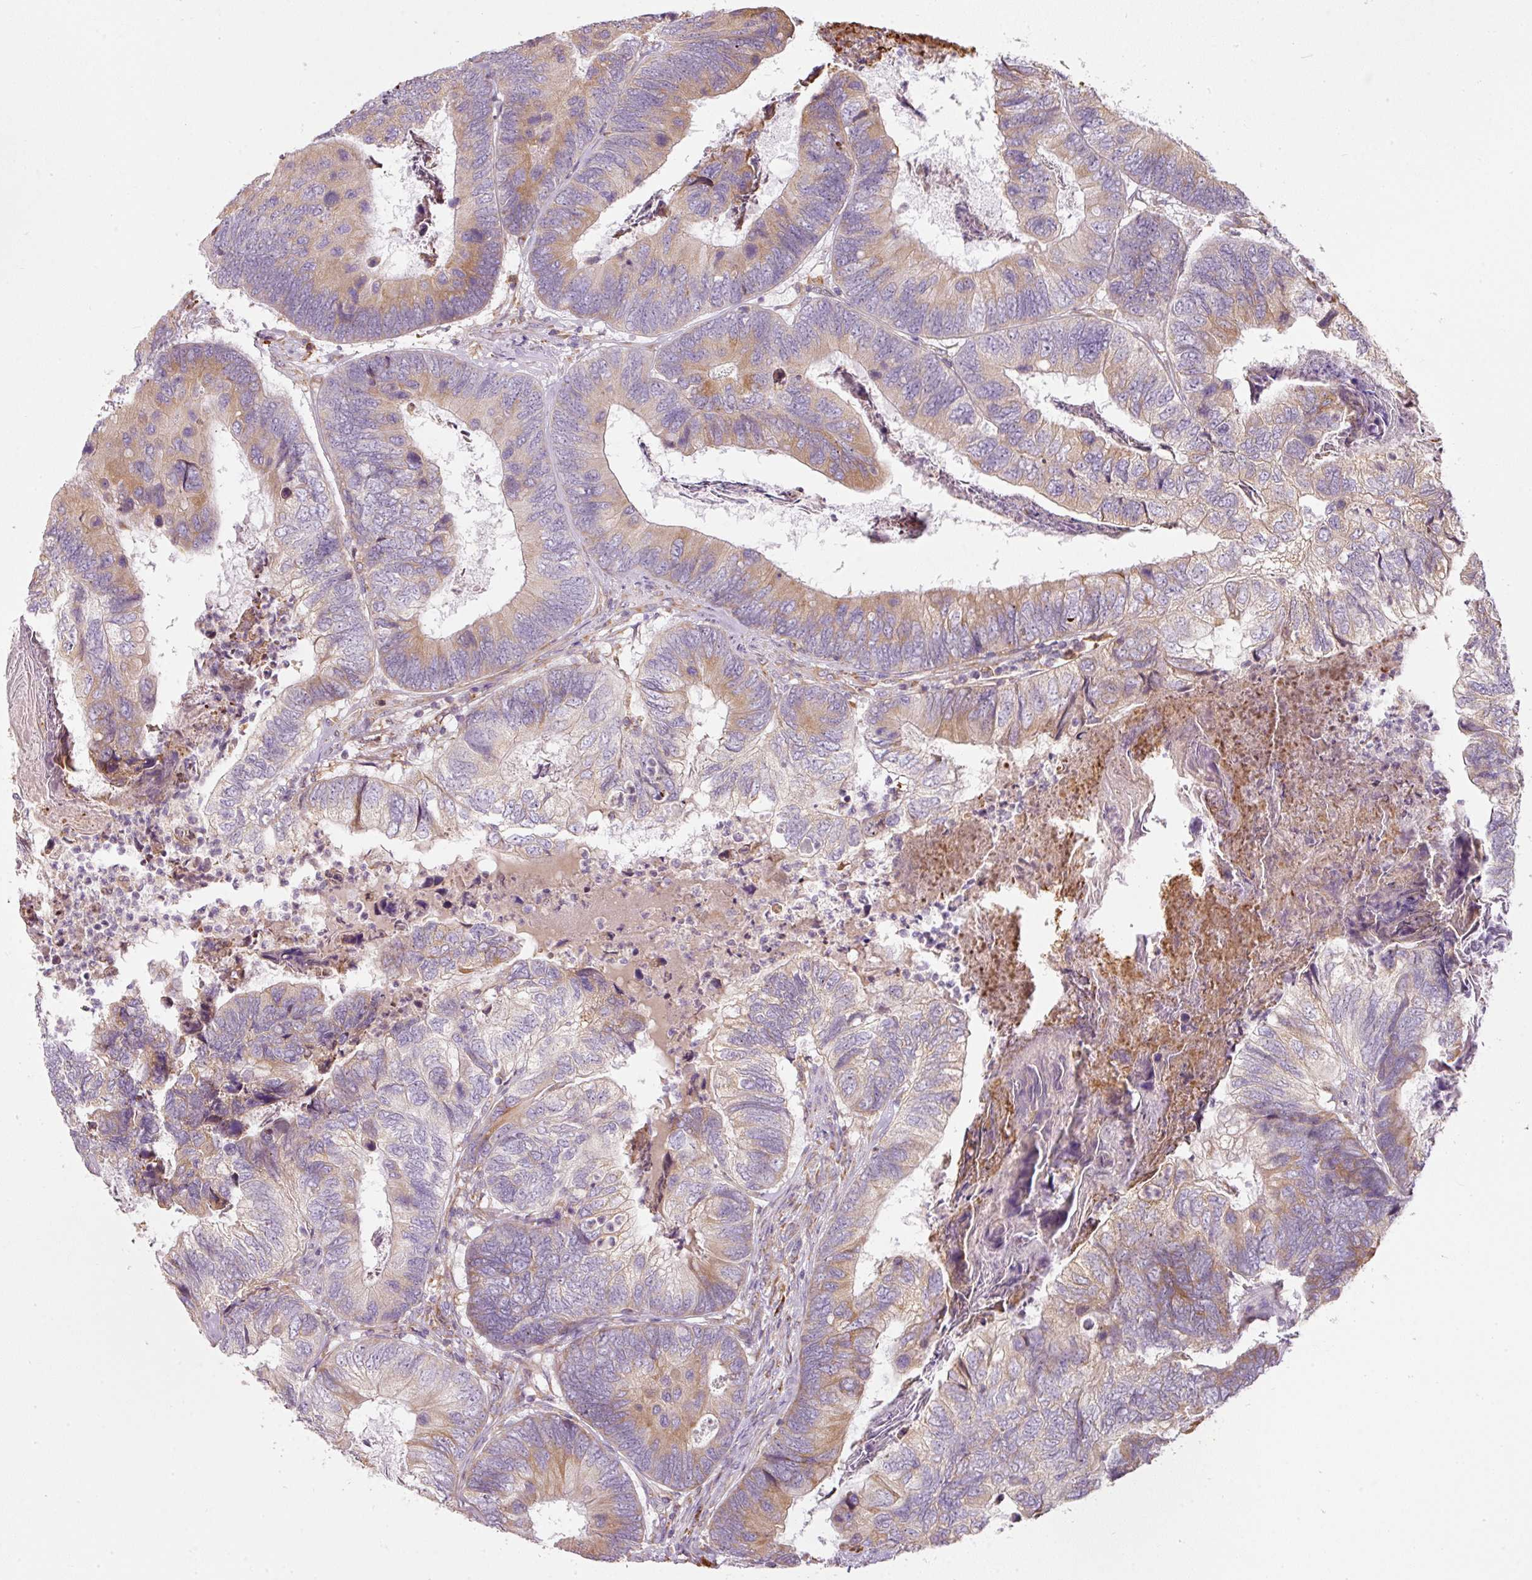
{"staining": {"intensity": "moderate", "quantity": "25%-75%", "location": "cytoplasmic/membranous"}, "tissue": "colorectal cancer", "cell_type": "Tumor cells", "image_type": "cancer", "snomed": [{"axis": "morphology", "description": "Adenocarcinoma, NOS"}, {"axis": "topography", "description": "Colon"}], "caption": "IHC (DAB (3,3'-diaminobenzidine)) staining of colorectal adenocarcinoma exhibits moderate cytoplasmic/membranous protein expression in about 25%-75% of tumor cells.", "gene": "MORN4", "patient": {"sex": "female", "age": 67}}